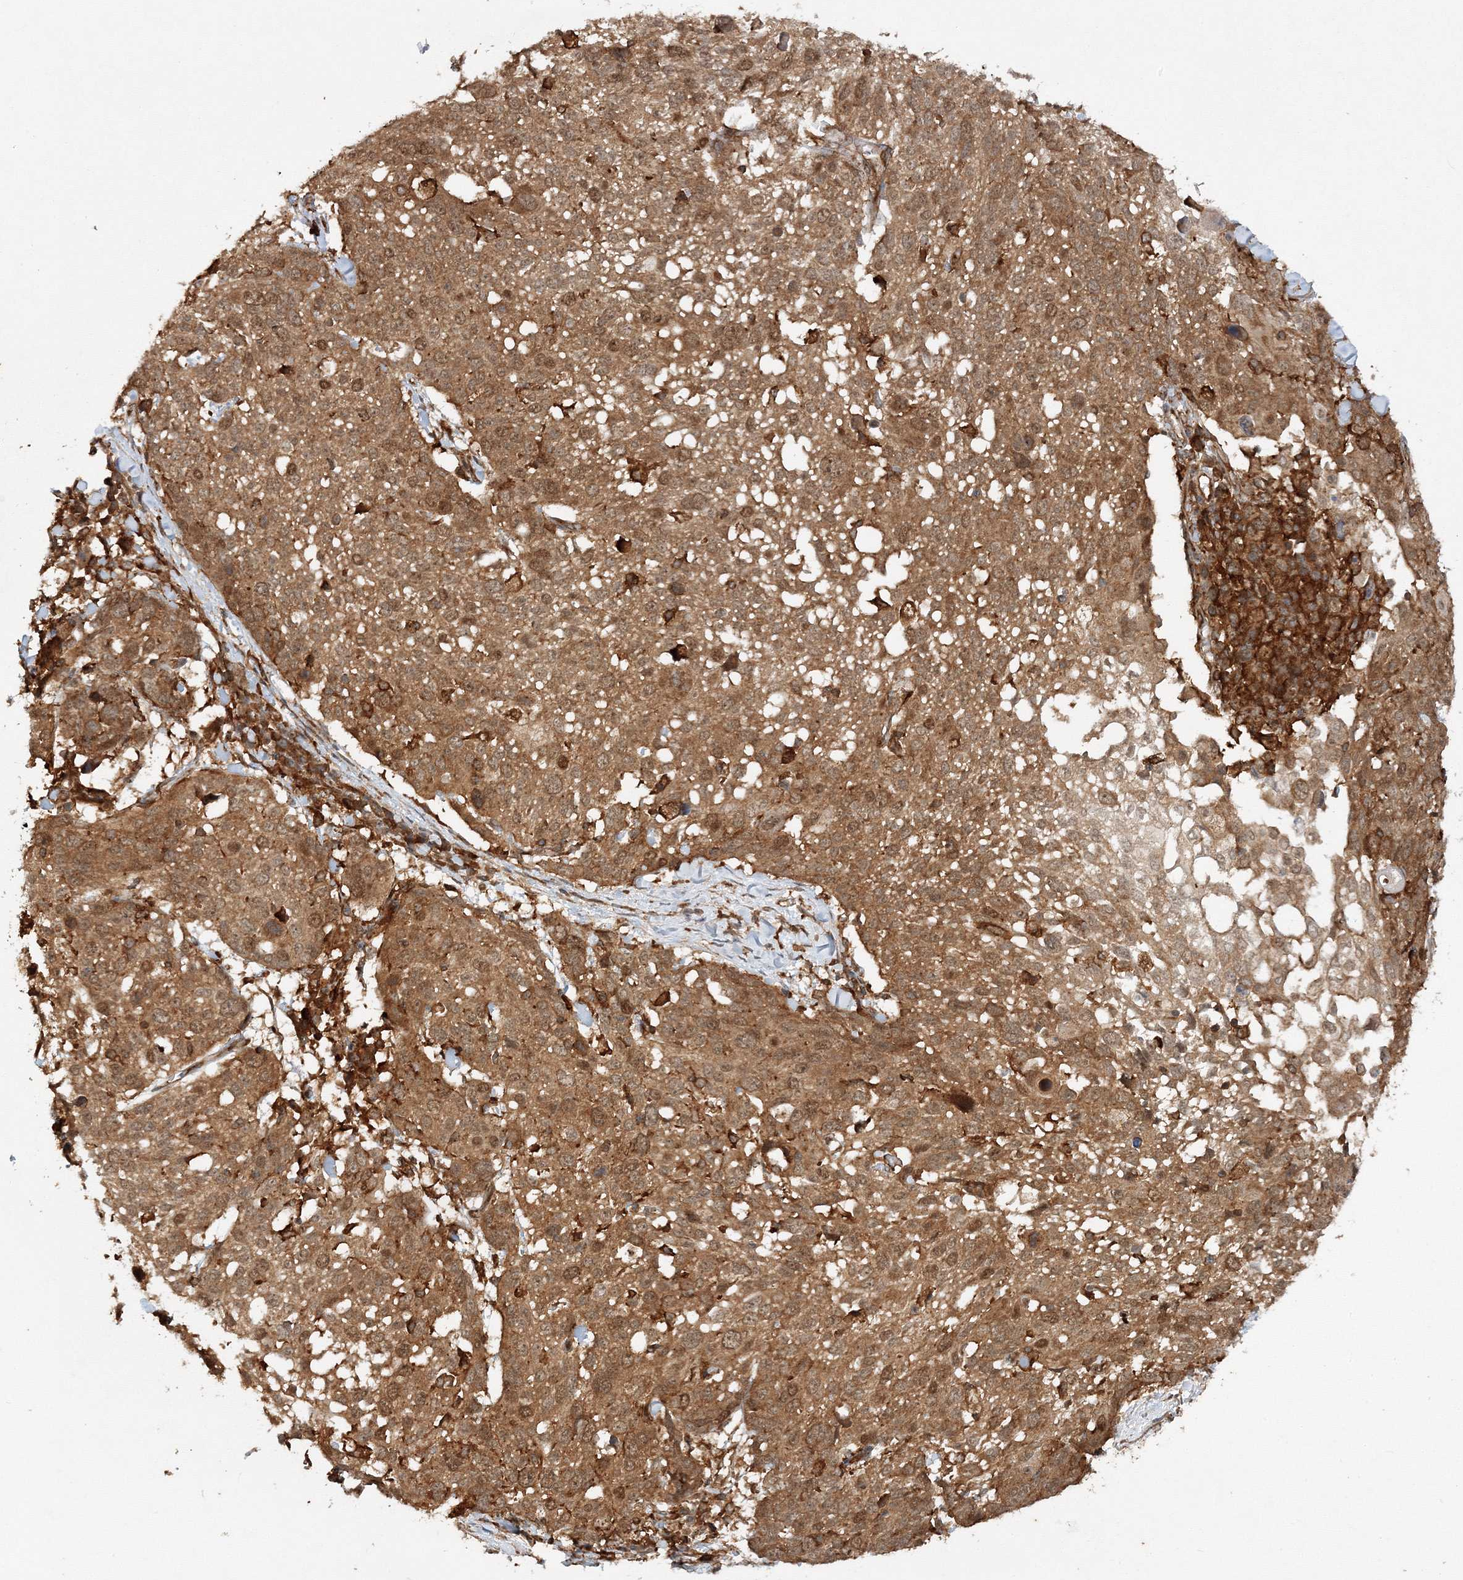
{"staining": {"intensity": "moderate", "quantity": ">75%", "location": "cytoplasmic/membranous"}, "tissue": "lung cancer", "cell_type": "Tumor cells", "image_type": "cancer", "snomed": [{"axis": "morphology", "description": "Squamous cell carcinoma, NOS"}, {"axis": "topography", "description": "Lung"}], "caption": "This micrograph exhibits immunohistochemistry (IHC) staining of squamous cell carcinoma (lung), with medium moderate cytoplasmic/membranous staining in approximately >75% of tumor cells.", "gene": "WDR37", "patient": {"sex": "male", "age": 65}}